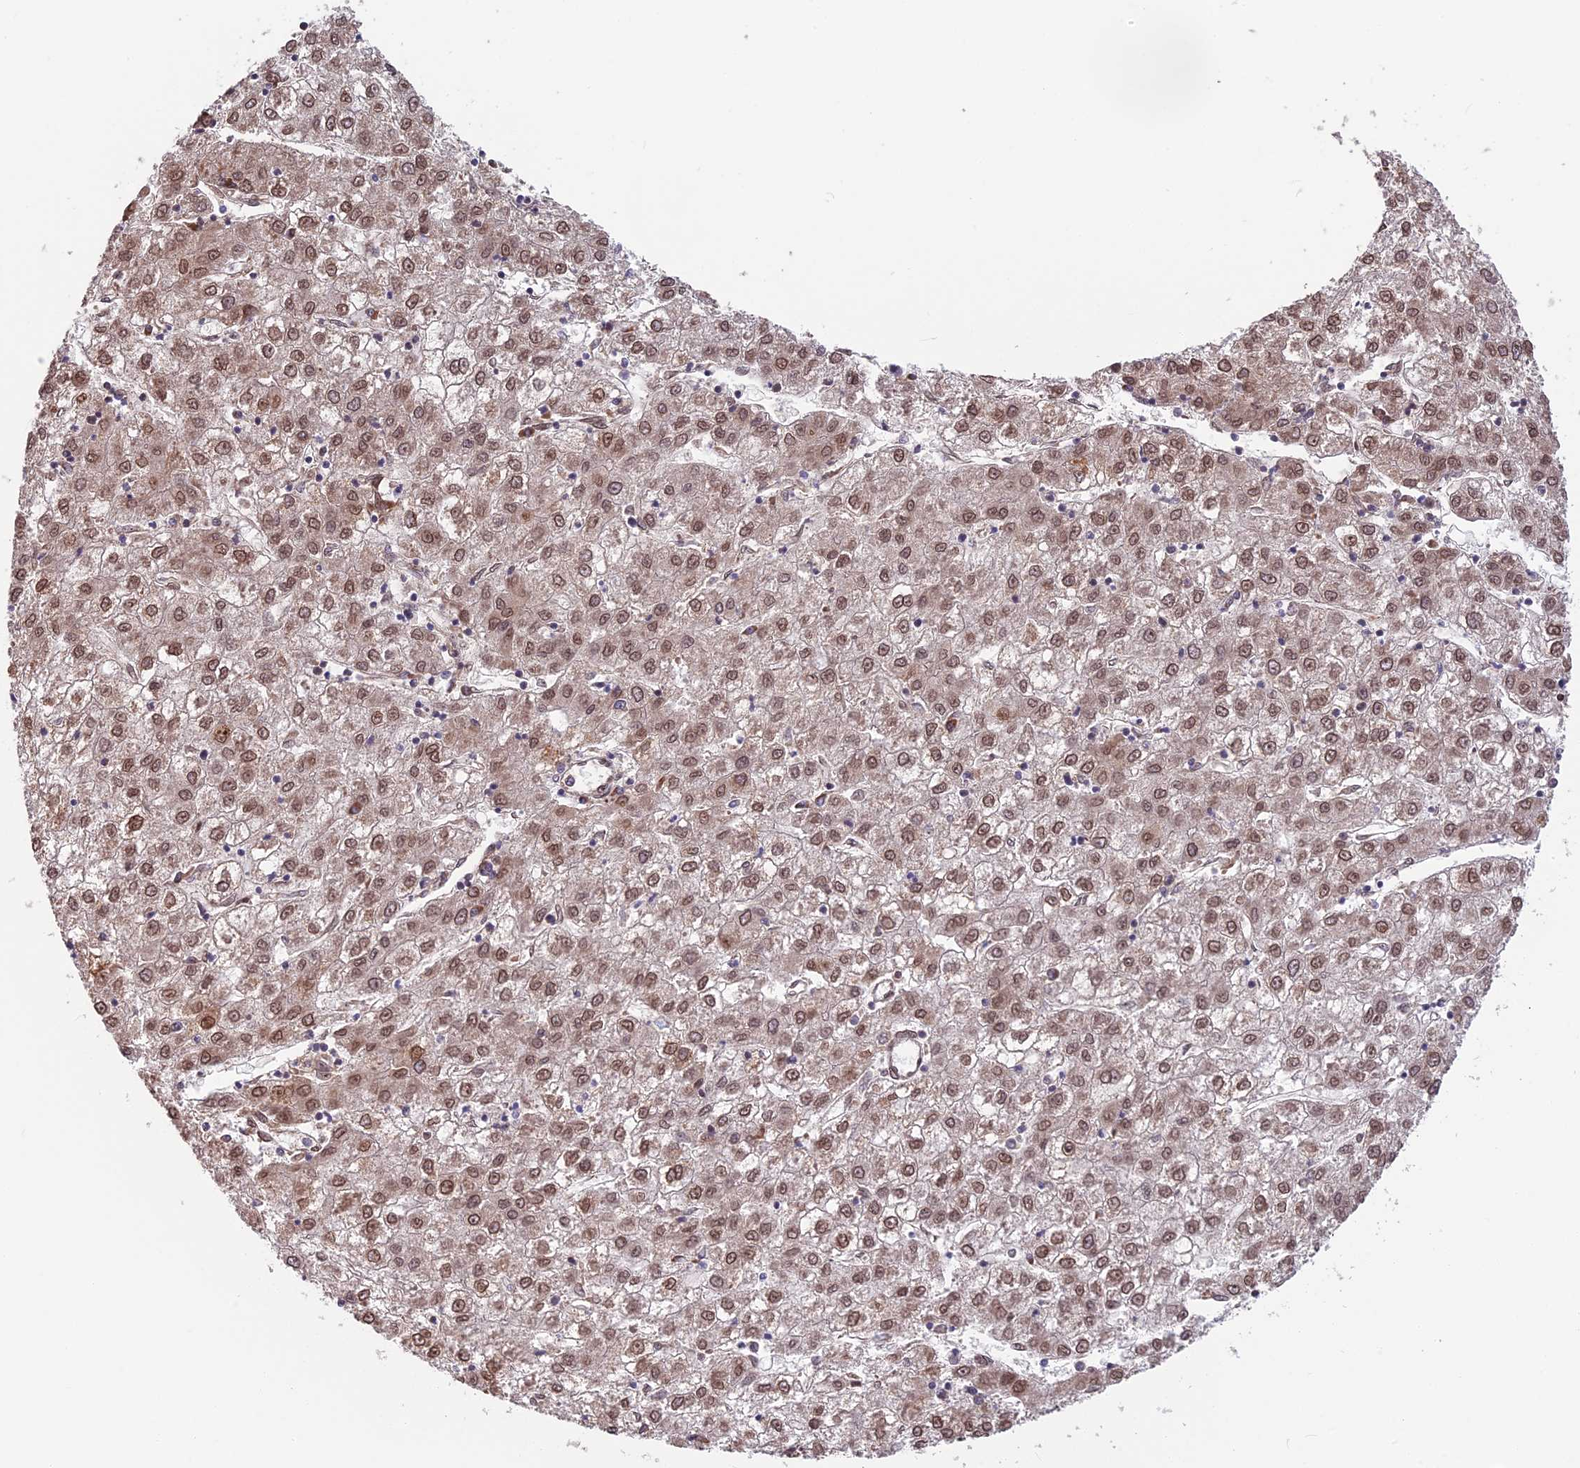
{"staining": {"intensity": "moderate", "quantity": ">75%", "location": "cytoplasmic/membranous,nuclear"}, "tissue": "liver cancer", "cell_type": "Tumor cells", "image_type": "cancer", "snomed": [{"axis": "morphology", "description": "Carcinoma, Hepatocellular, NOS"}, {"axis": "topography", "description": "Liver"}], "caption": "Immunohistochemistry micrograph of human liver cancer stained for a protein (brown), which shows medium levels of moderate cytoplasmic/membranous and nuclear positivity in approximately >75% of tumor cells.", "gene": "CS", "patient": {"sex": "male", "age": 72}}